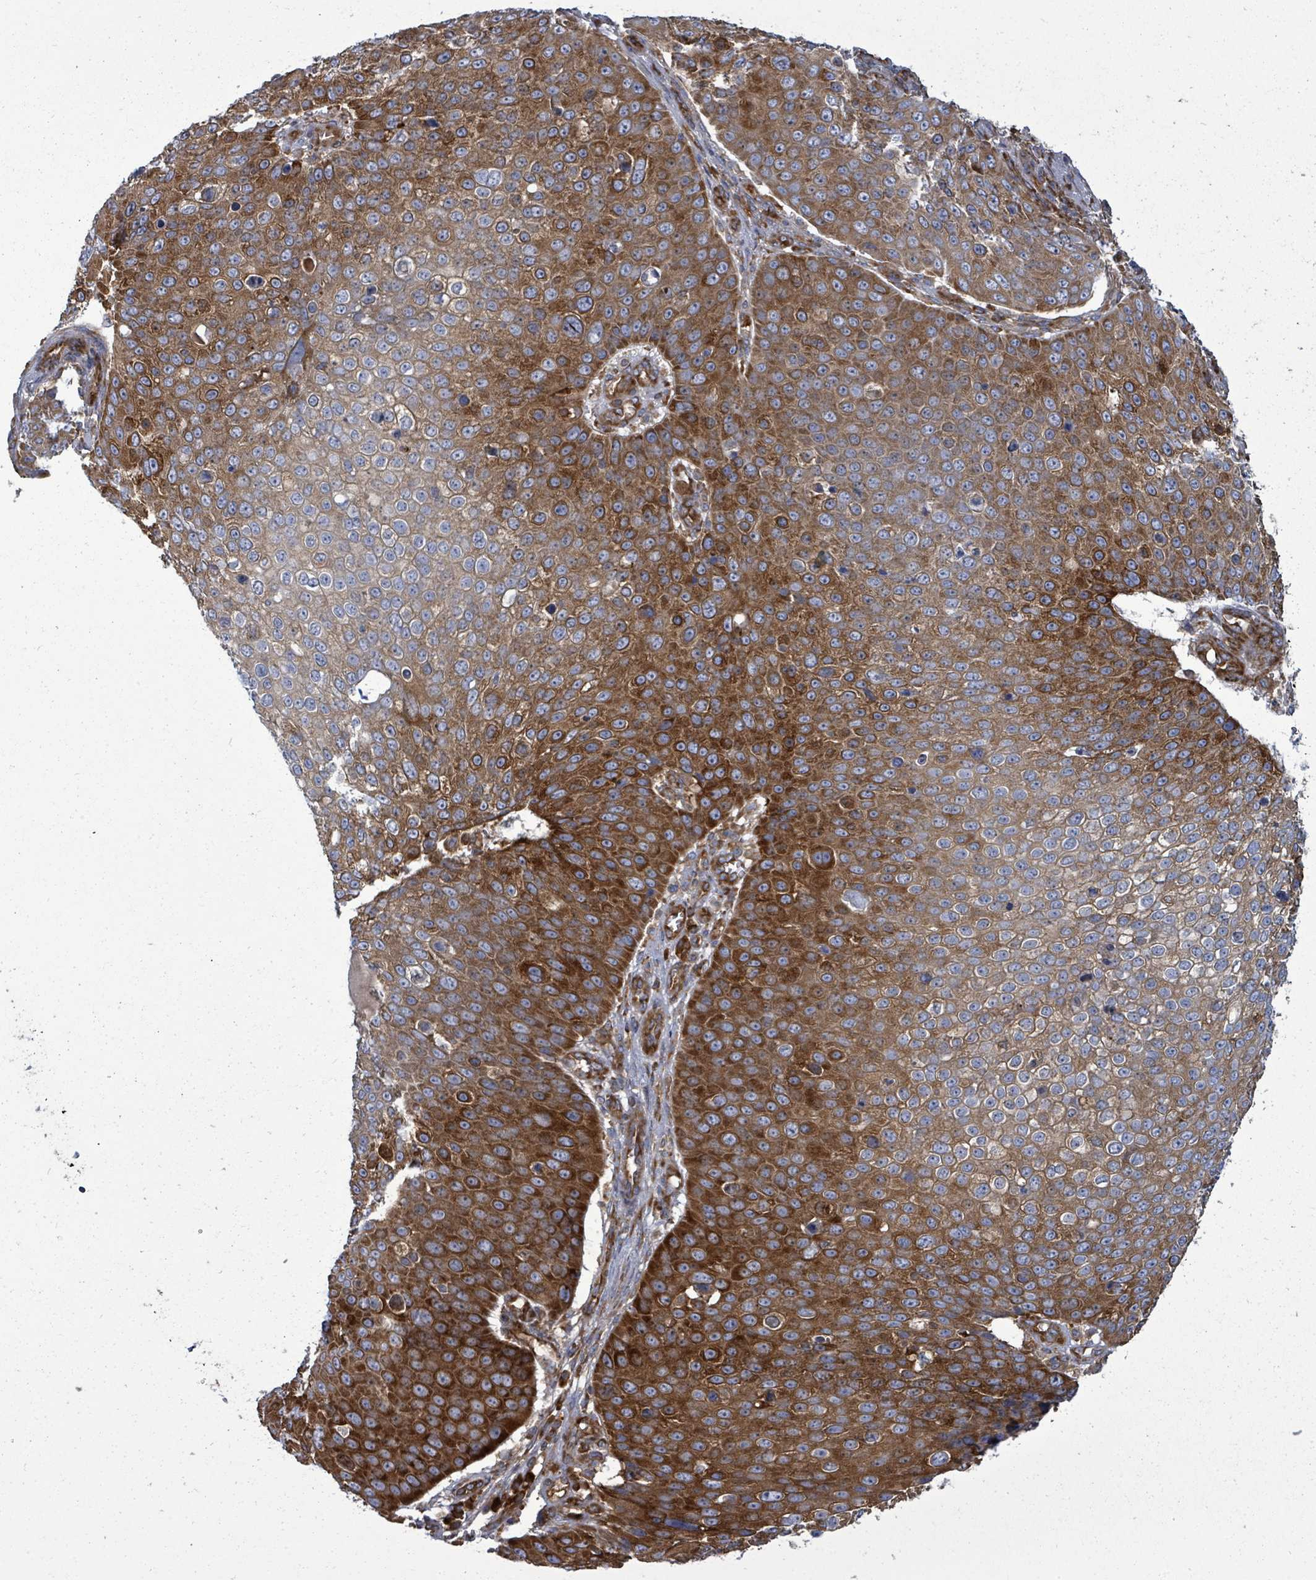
{"staining": {"intensity": "strong", "quantity": "25%-75%", "location": "cytoplasmic/membranous"}, "tissue": "skin cancer", "cell_type": "Tumor cells", "image_type": "cancer", "snomed": [{"axis": "morphology", "description": "Squamous cell carcinoma, NOS"}, {"axis": "topography", "description": "Skin"}], "caption": "Brown immunohistochemical staining in human skin cancer reveals strong cytoplasmic/membranous expression in approximately 25%-75% of tumor cells.", "gene": "EIF3C", "patient": {"sex": "male", "age": 71}}